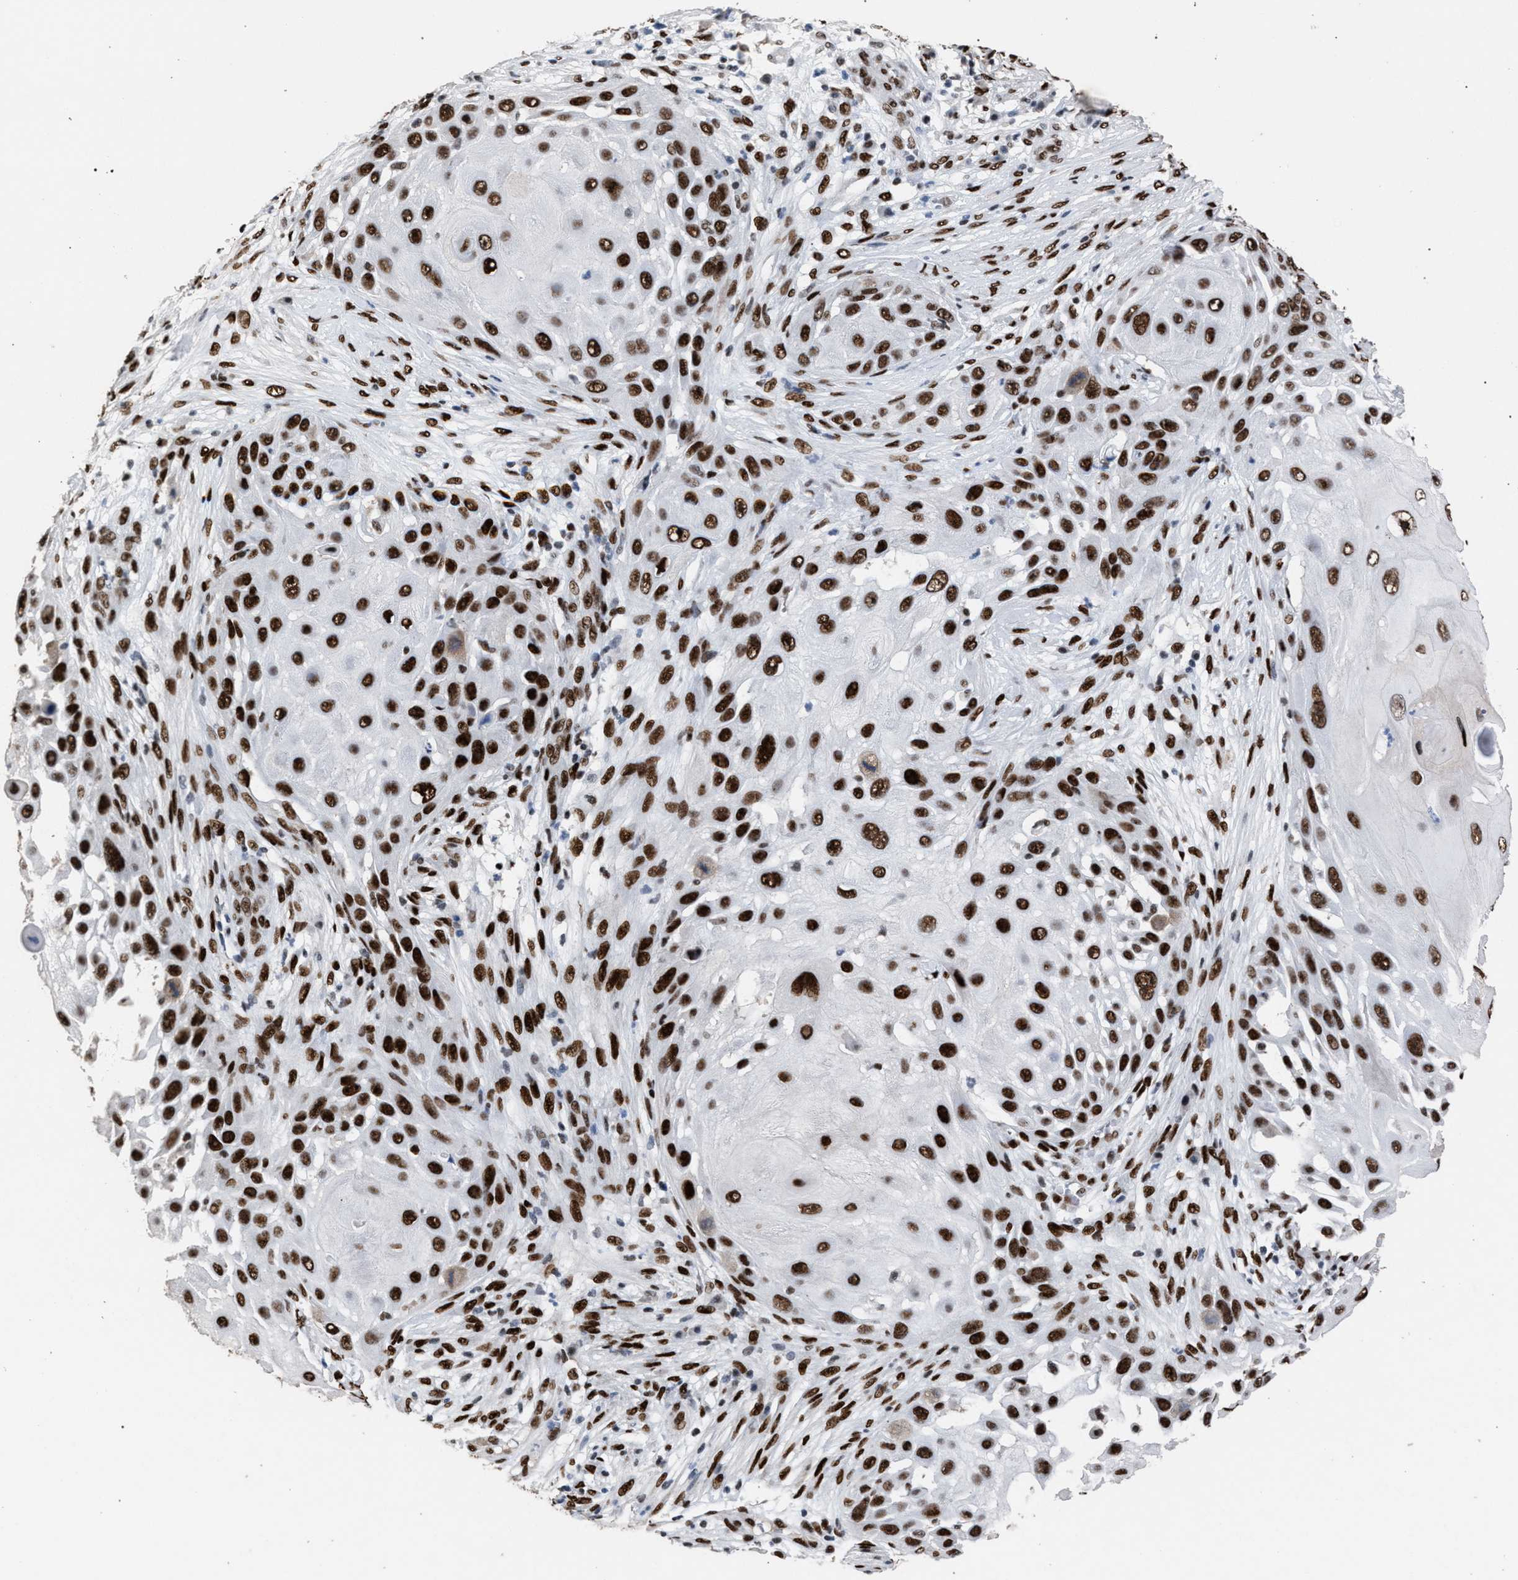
{"staining": {"intensity": "strong", "quantity": ">75%", "location": "nuclear"}, "tissue": "skin cancer", "cell_type": "Tumor cells", "image_type": "cancer", "snomed": [{"axis": "morphology", "description": "Squamous cell carcinoma, NOS"}, {"axis": "topography", "description": "Skin"}], "caption": "Strong nuclear expression for a protein is identified in approximately >75% of tumor cells of squamous cell carcinoma (skin) using IHC.", "gene": "TP53BP1", "patient": {"sex": "female", "age": 44}}